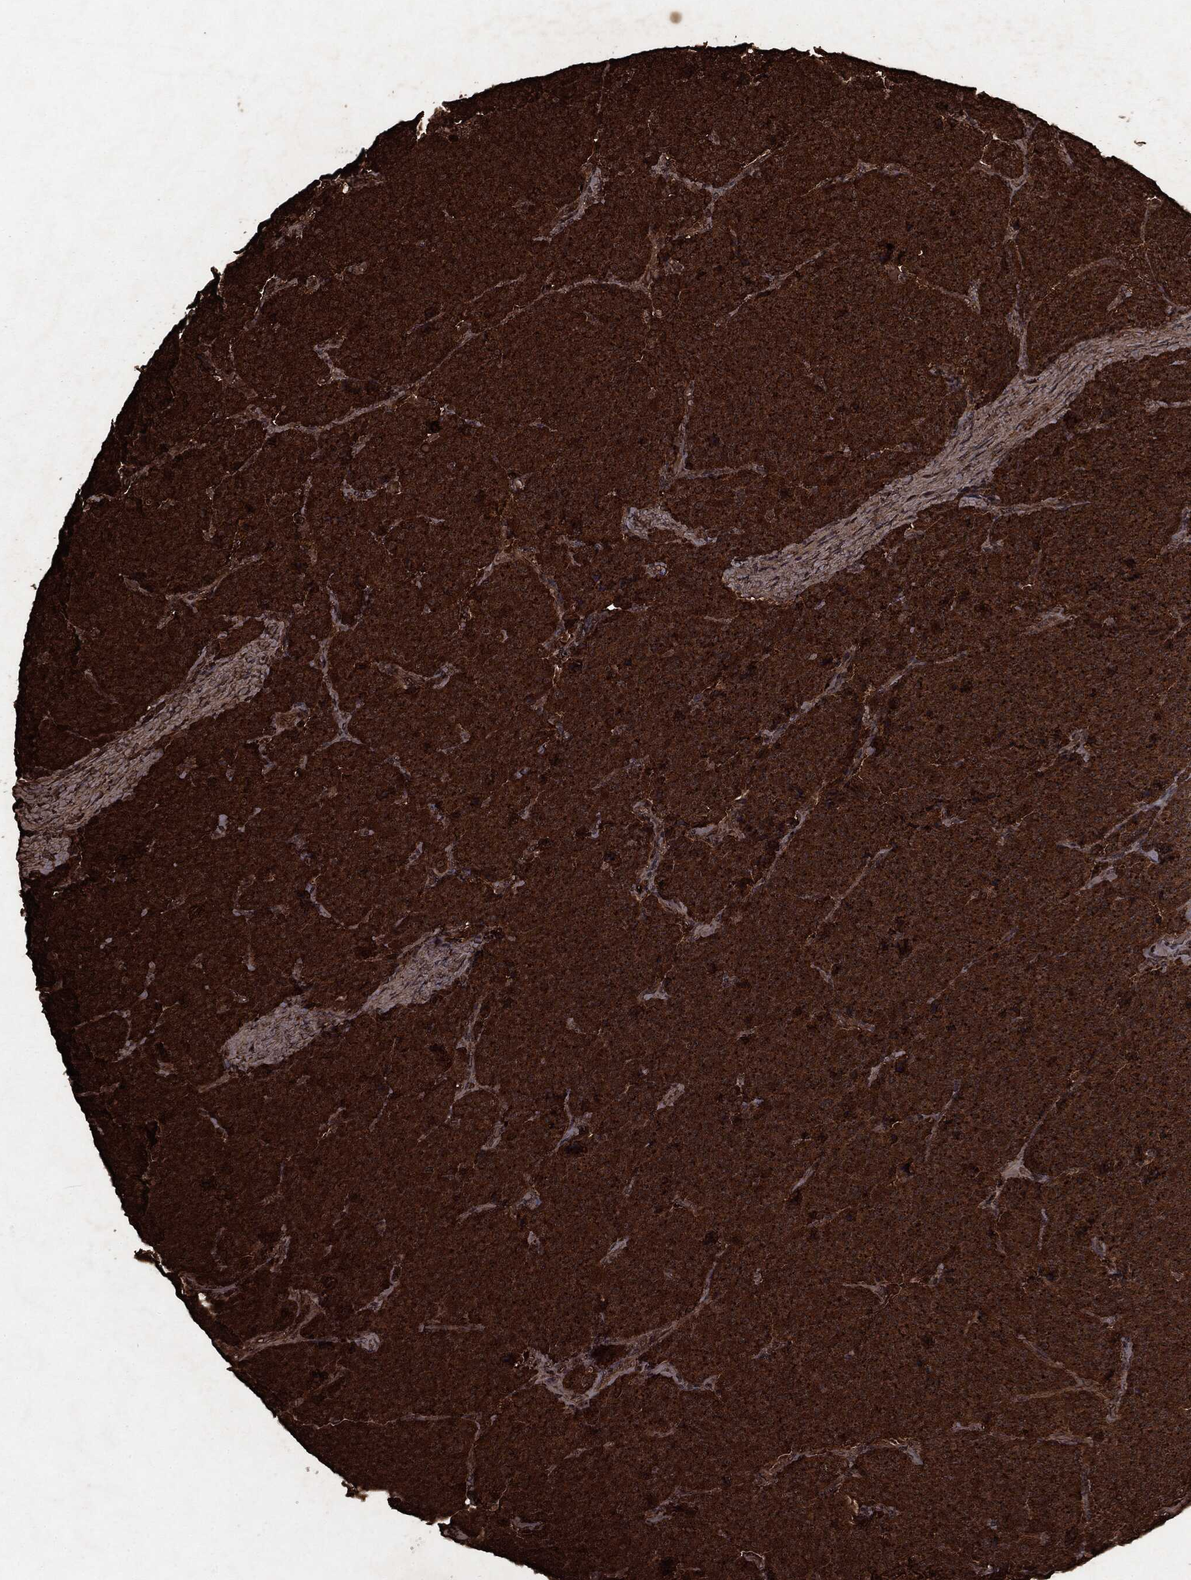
{"staining": {"intensity": "strong", "quantity": ">75%", "location": "cytoplasmic/membranous"}, "tissue": "carcinoid", "cell_type": "Tumor cells", "image_type": "cancer", "snomed": [{"axis": "morphology", "description": "Carcinoid, malignant, NOS"}, {"axis": "topography", "description": "Small intestine"}], "caption": "Tumor cells demonstrate strong cytoplasmic/membranous positivity in approximately >75% of cells in carcinoid (malignant).", "gene": "ARAF", "patient": {"sex": "female", "age": 58}}